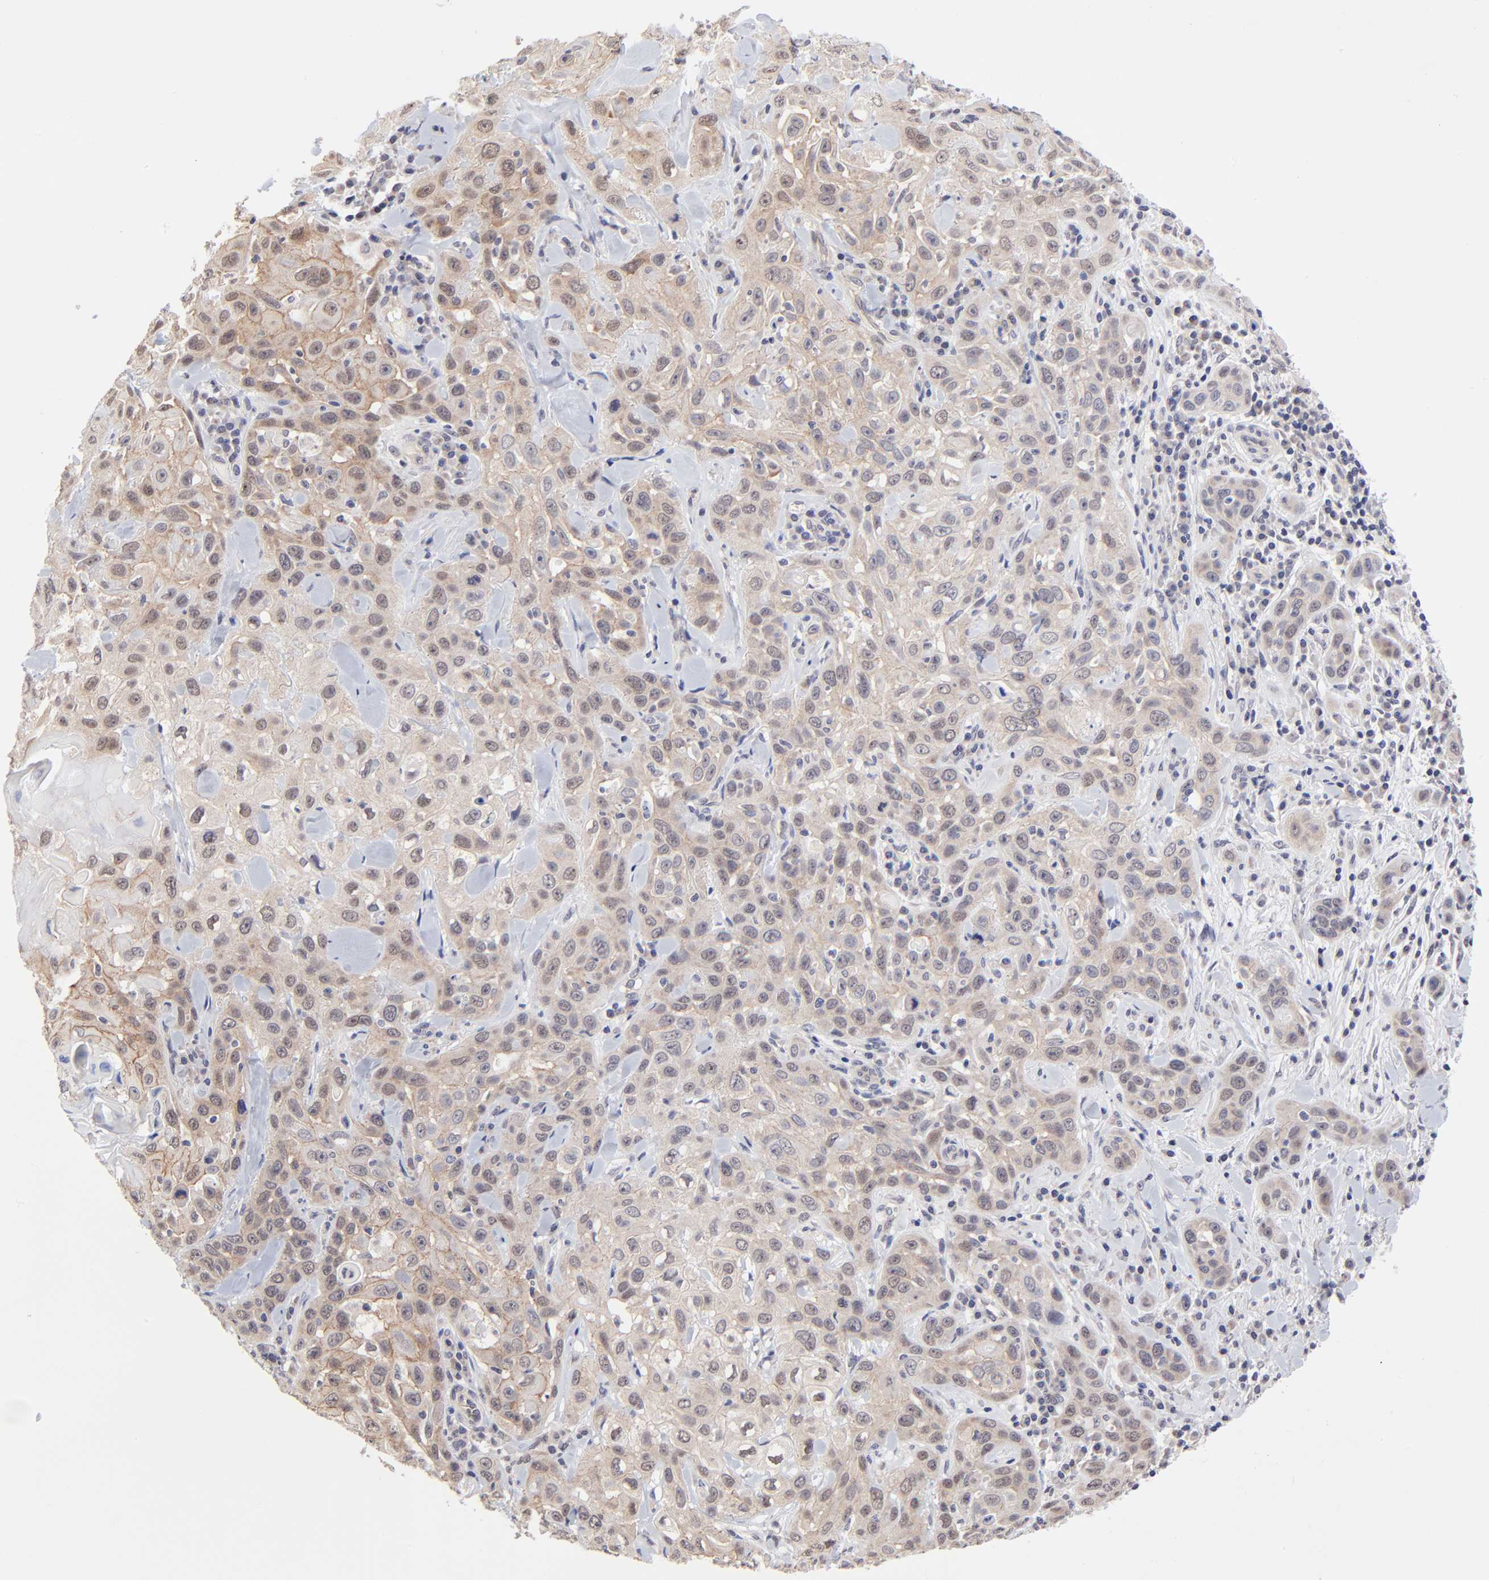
{"staining": {"intensity": "weak", "quantity": ">75%", "location": "cytoplasmic/membranous"}, "tissue": "skin cancer", "cell_type": "Tumor cells", "image_type": "cancer", "snomed": [{"axis": "morphology", "description": "Squamous cell carcinoma, NOS"}, {"axis": "topography", "description": "Skin"}], "caption": "Approximately >75% of tumor cells in human skin cancer reveal weak cytoplasmic/membranous protein staining as visualized by brown immunohistochemical staining.", "gene": "FBXO8", "patient": {"sex": "male", "age": 84}}